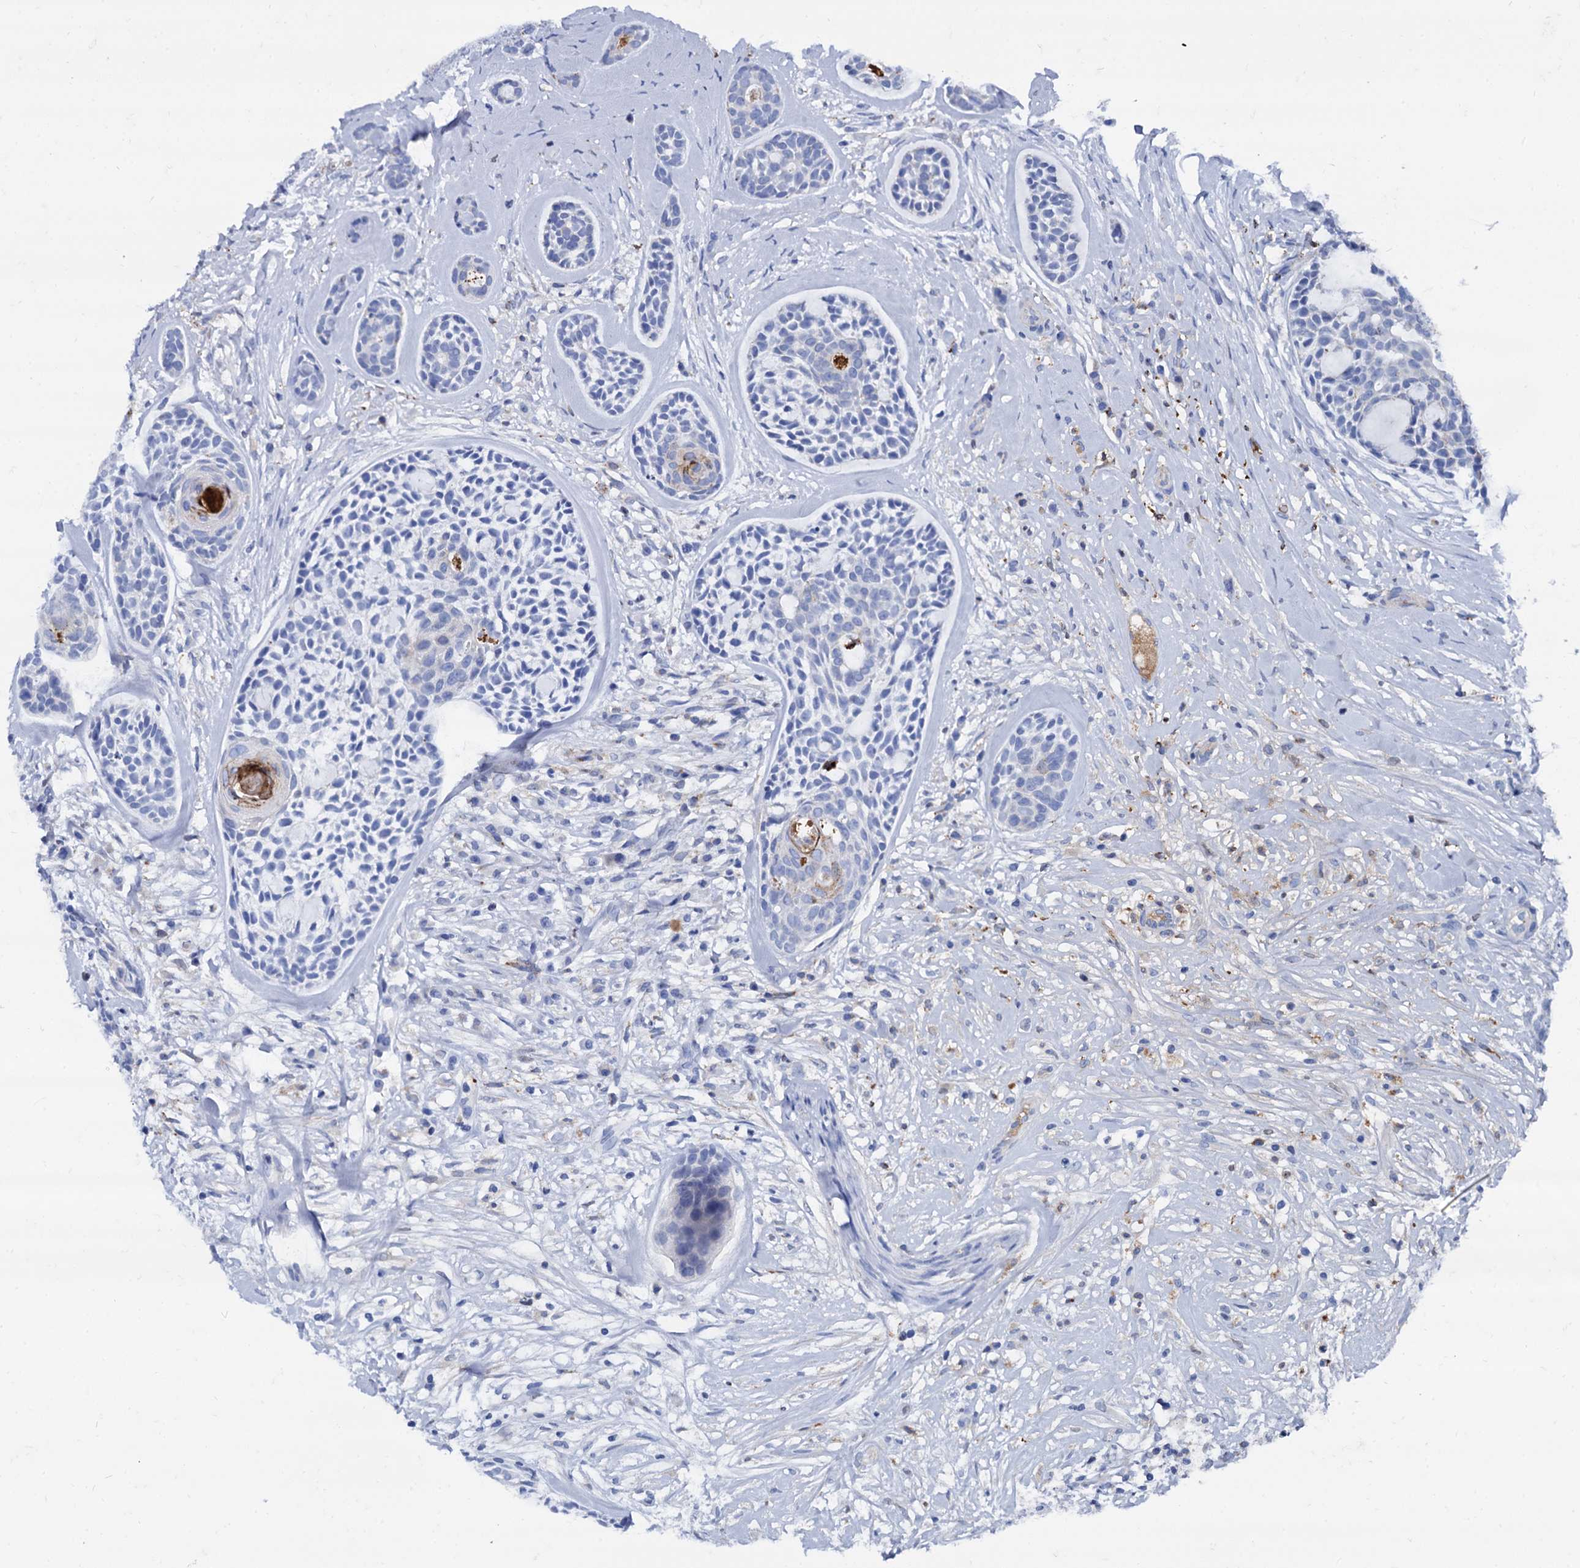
{"staining": {"intensity": "negative", "quantity": "none", "location": "none"}, "tissue": "head and neck cancer", "cell_type": "Tumor cells", "image_type": "cancer", "snomed": [{"axis": "morphology", "description": "Adenocarcinoma, NOS"}, {"axis": "topography", "description": "Subcutis"}, {"axis": "topography", "description": "Head-Neck"}], "caption": "The immunohistochemistry (IHC) image has no significant positivity in tumor cells of head and neck cancer tissue.", "gene": "APOD", "patient": {"sex": "female", "age": 73}}